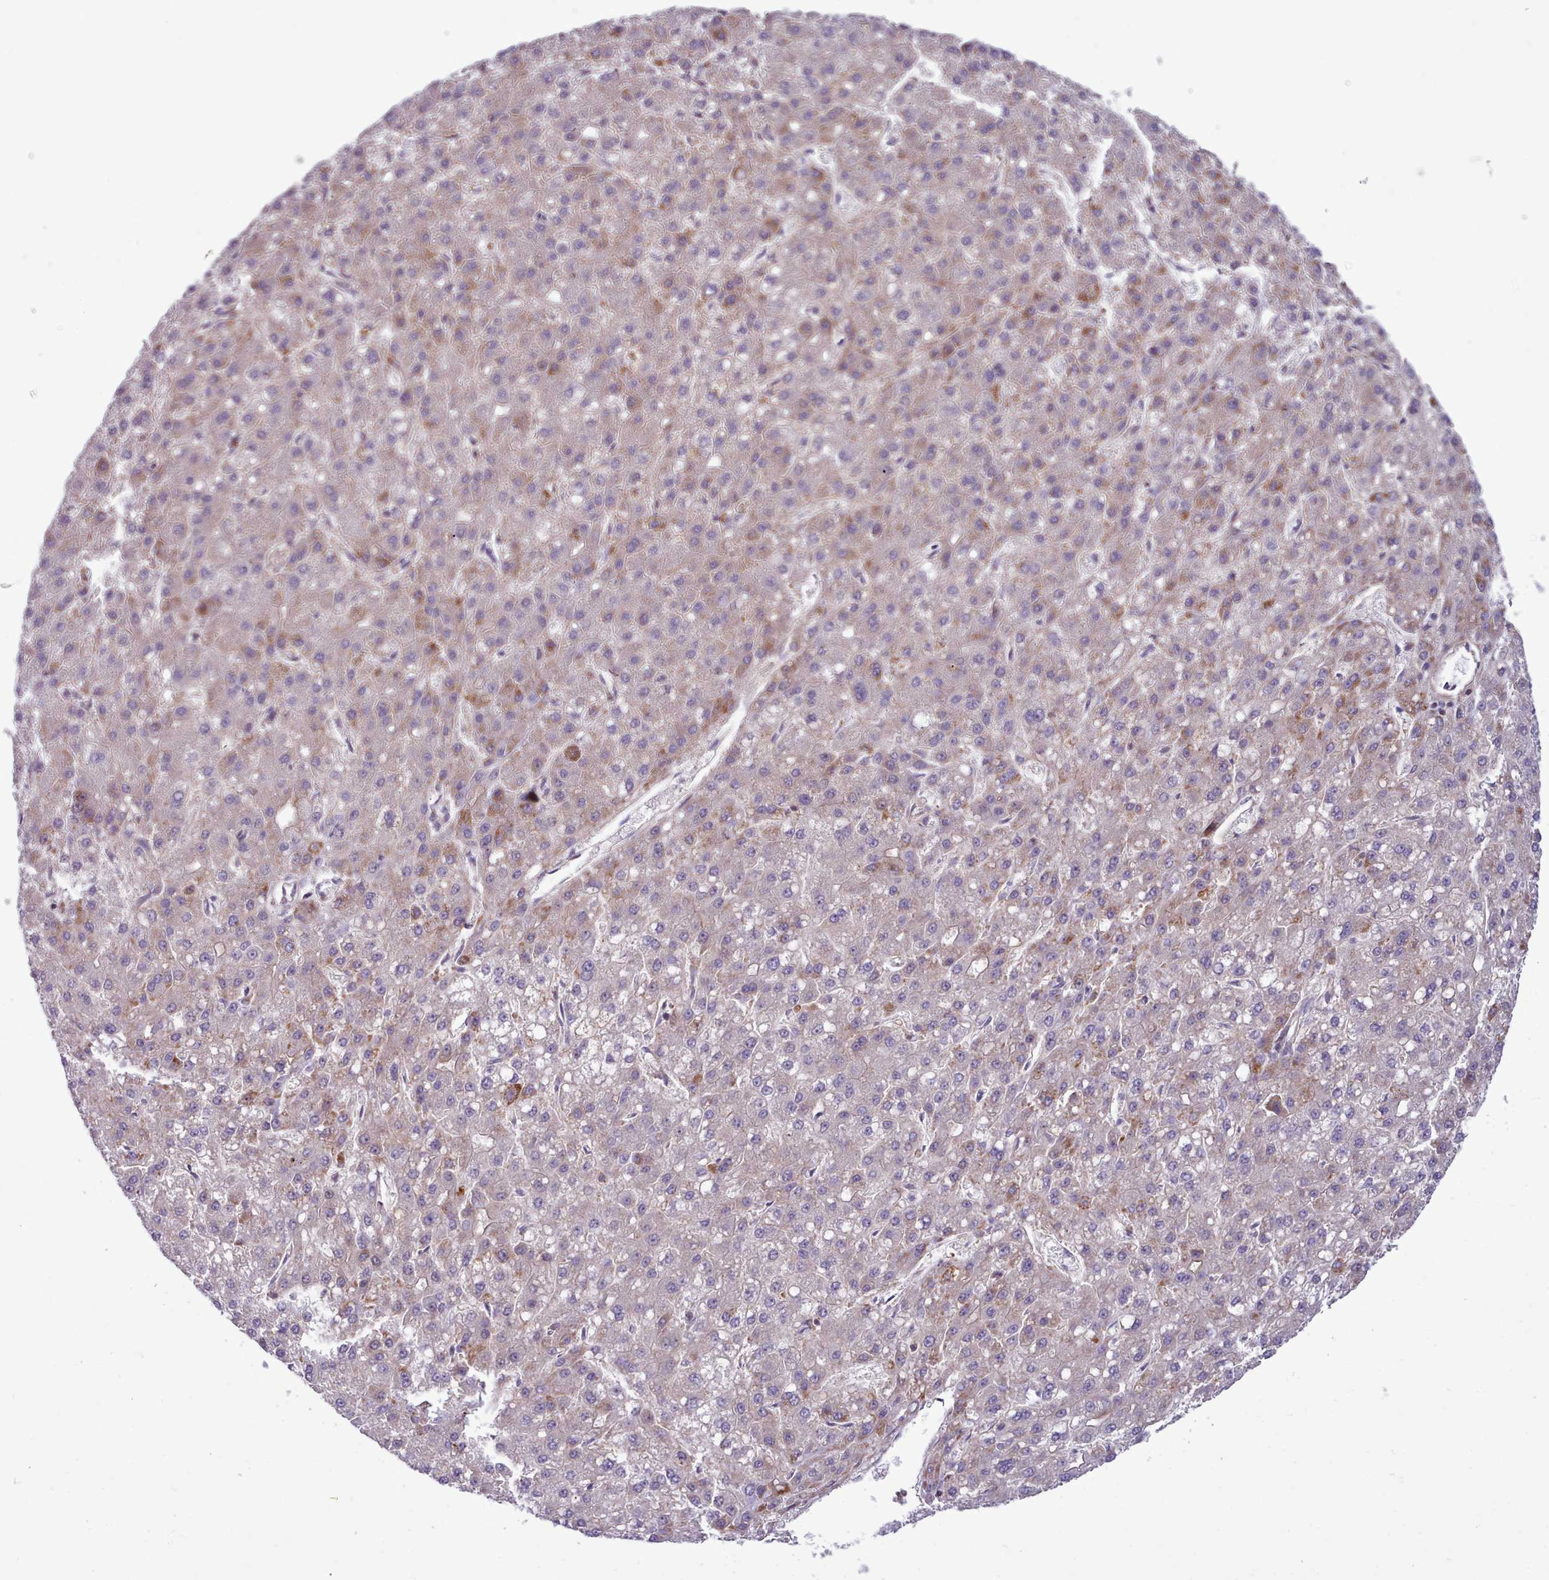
{"staining": {"intensity": "moderate", "quantity": "<25%", "location": "cytoplasmic/membranous"}, "tissue": "liver cancer", "cell_type": "Tumor cells", "image_type": "cancer", "snomed": [{"axis": "morphology", "description": "Carcinoma, Hepatocellular, NOS"}, {"axis": "topography", "description": "Liver"}], "caption": "This is a photomicrograph of IHC staining of liver hepatocellular carcinoma, which shows moderate positivity in the cytoplasmic/membranous of tumor cells.", "gene": "TENT4B", "patient": {"sex": "male", "age": 67}}